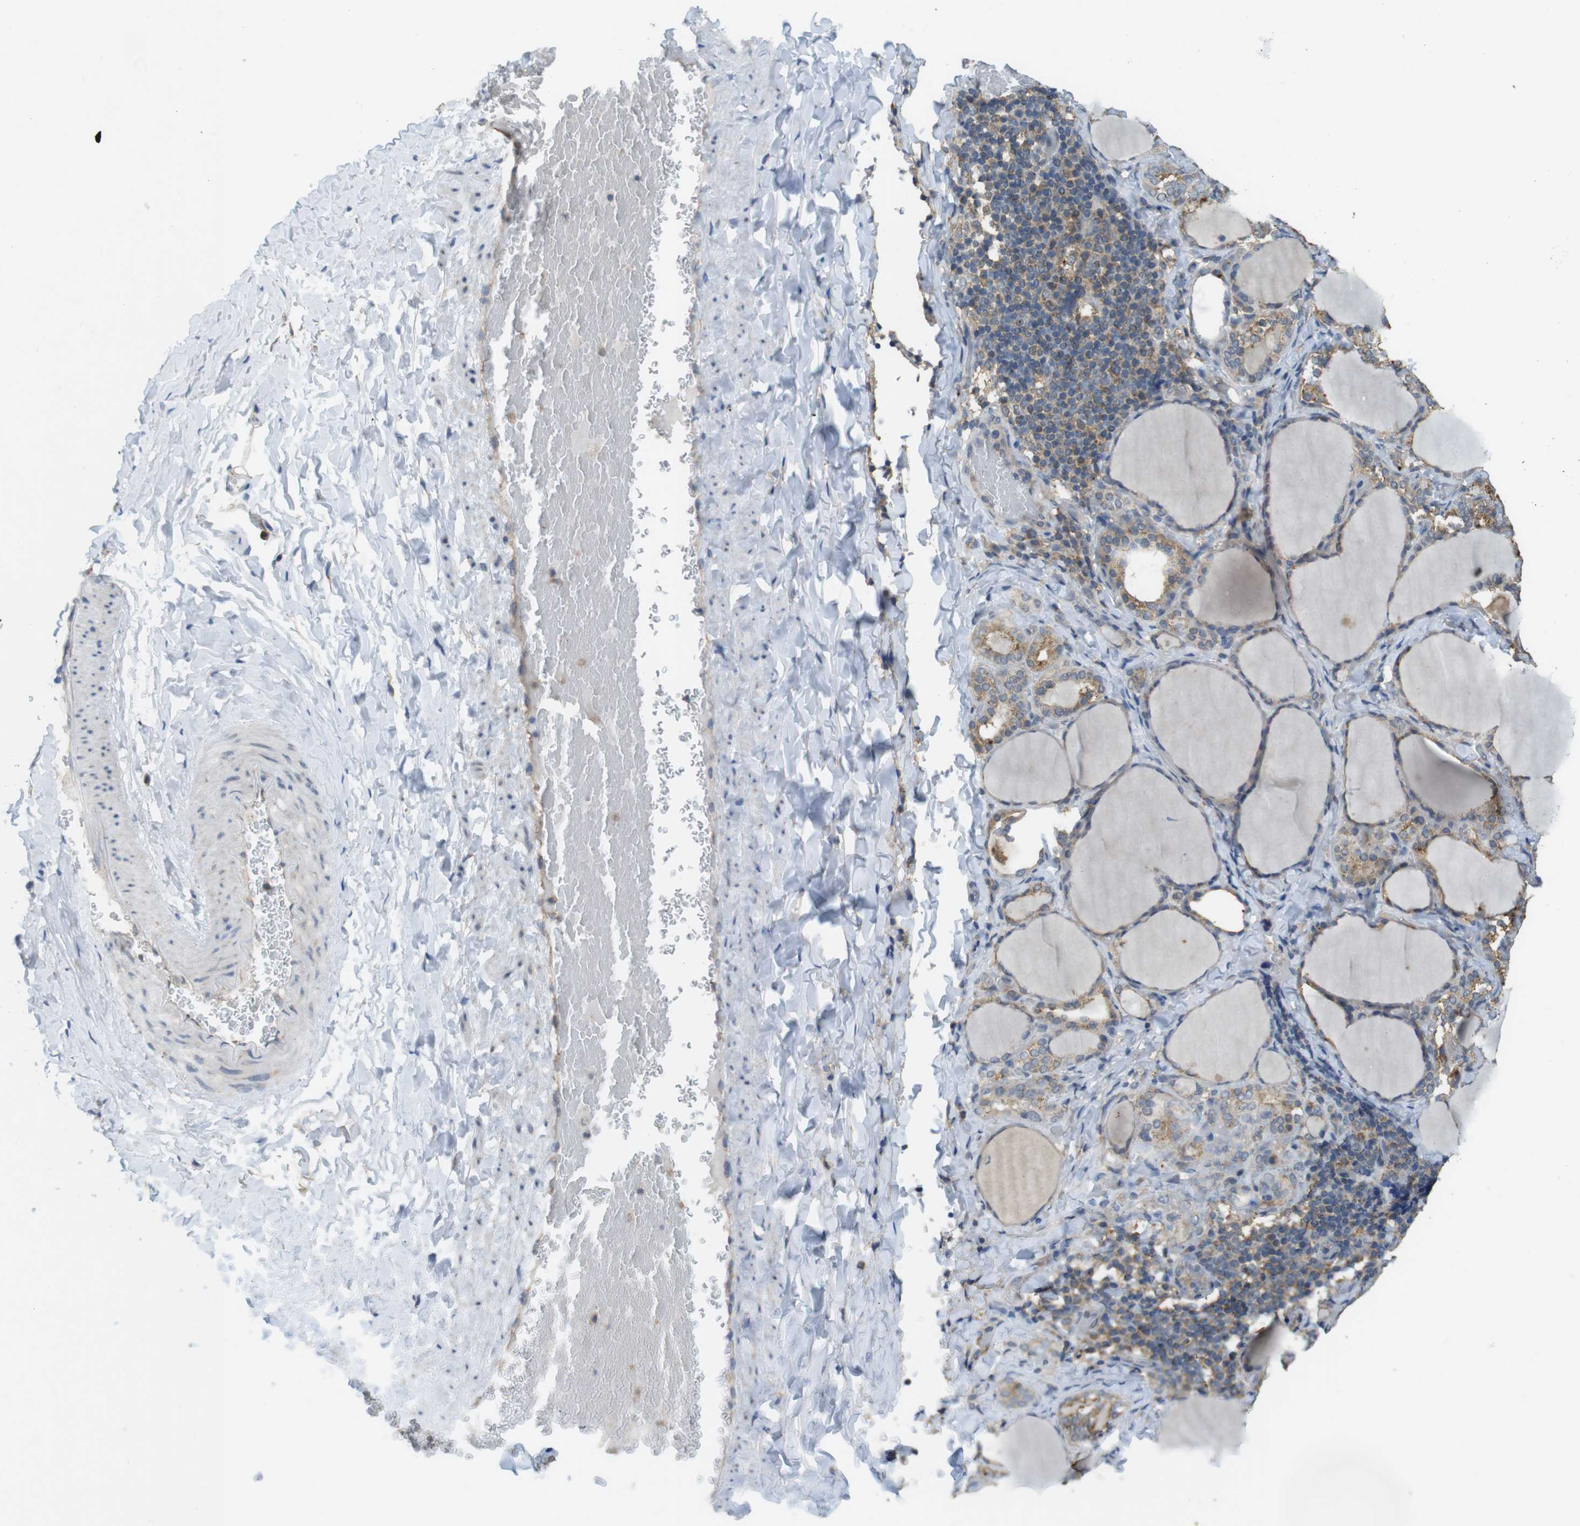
{"staining": {"intensity": "moderate", "quantity": ">75%", "location": "cytoplasmic/membranous"}, "tissue": "thyroid gland", "cell_type": "Glandular cells", "image_type": "normal", "snomed": [{"axis": "morphology", "description": "Normal tissue, NOS"}, {"axis": "morphology", "description": "Papillary adenocarcinoma, NOS"}, {"axis": "topography", "description": "Thyroid gland"}], "caption": "The image shows staining of benign thyroid gland, revealing moderate cytoplasmic/membranous protein expression (brown color) within glandular cells.", "gene": "BRI3BP", "patient": {"sex": "female", "age": 30}}